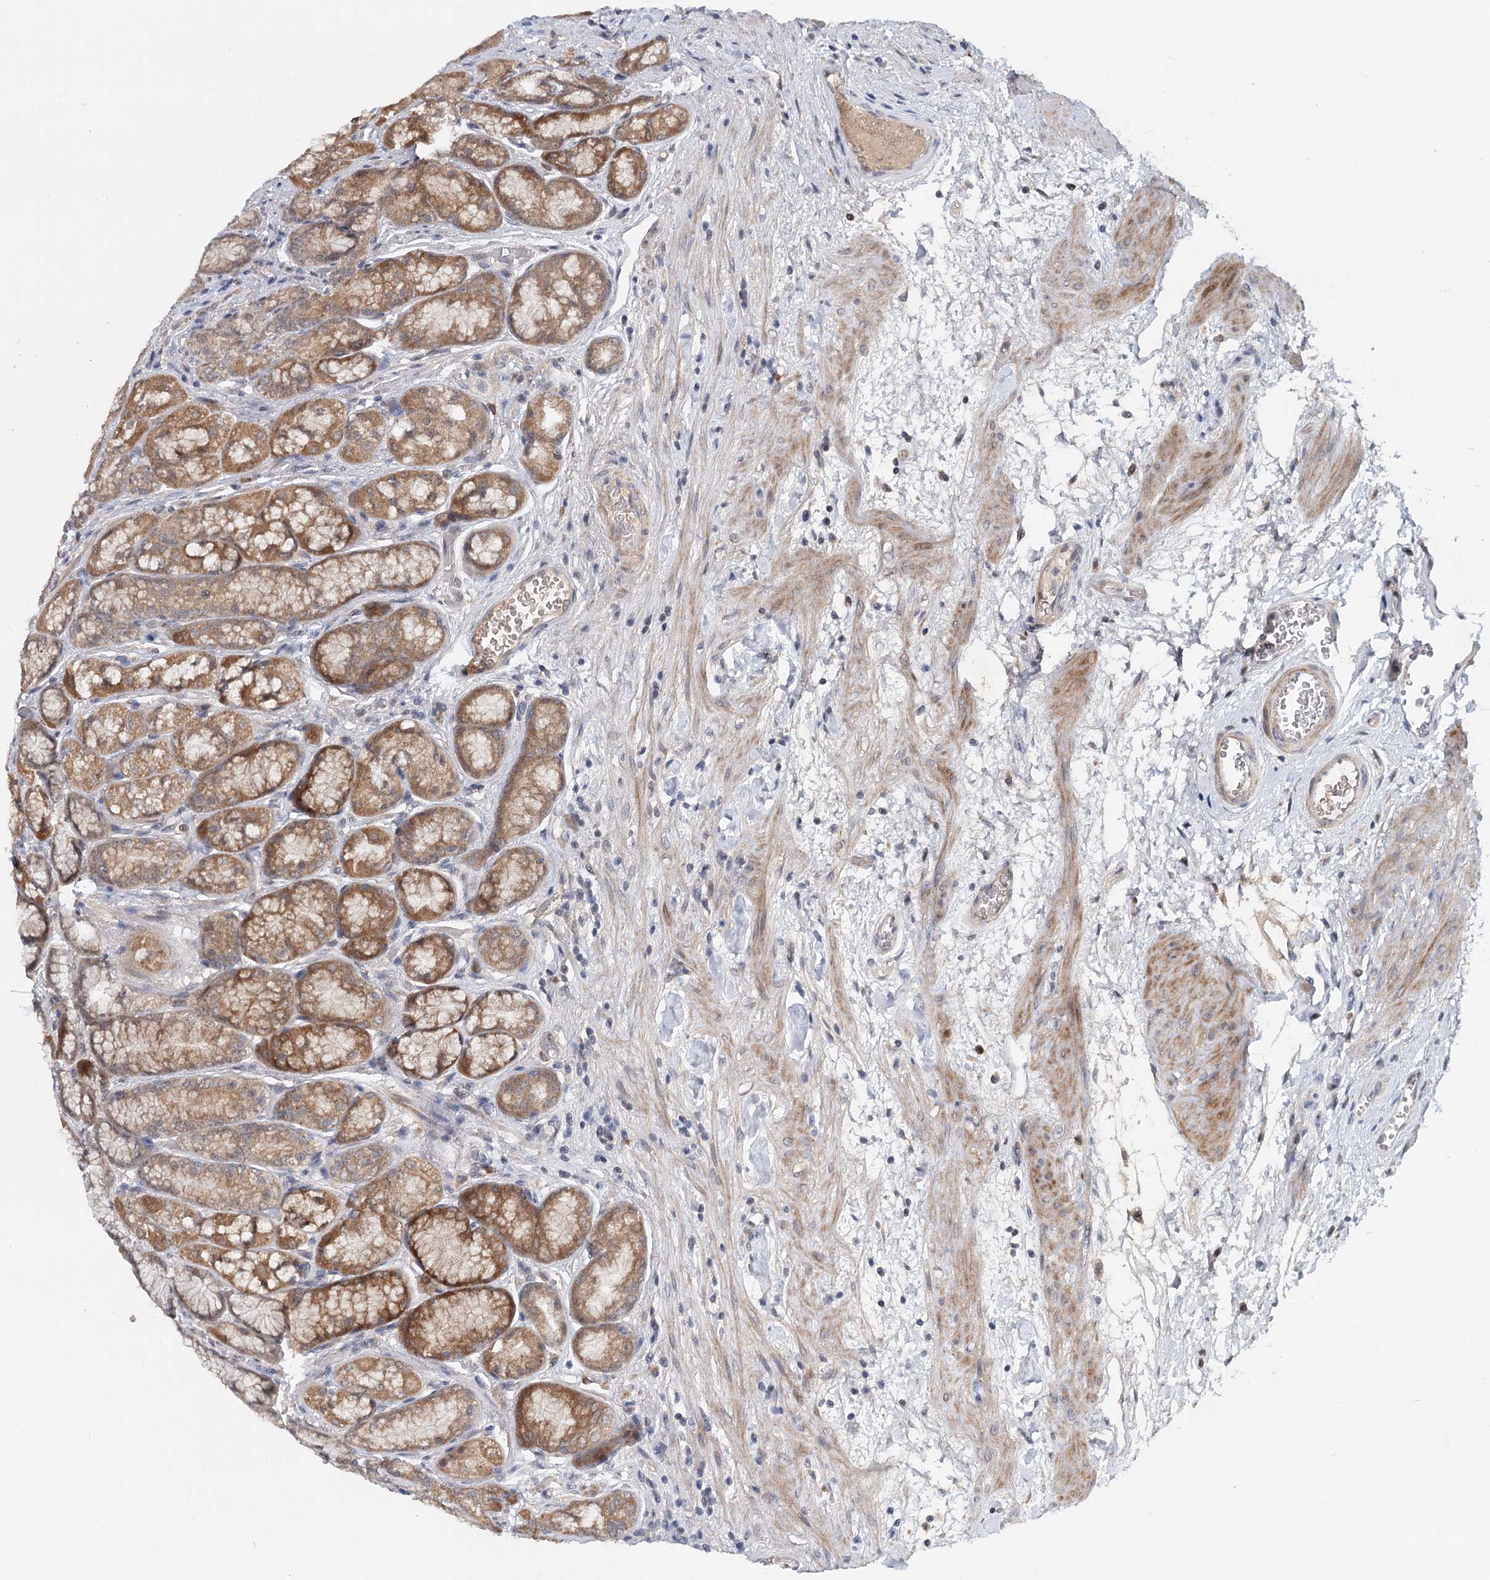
{"staining": {"intensity": "moderate", "quantity": "25%-75%", "location": "cytoplasmic/membranous,nuclear"}, "tissue": "stomach", "cell_type": "Glandular cells", "image_type": "normal", "snomed": [{"axis": "morphology", "description": "Normal tissue, NOS"}, {"axis": "morphology", "description": "Adenocarcinoma, NOS"}, {"axis": "morphology", "description": "Adenocarcinoma, High grade"}, {"axis": "topography", "description": "Stomach, upper"}, {"axis": "topography", "description": "Stomach"}], "caption": "IHC (DAB (3,3'-diaminobenzidine)) staining of benign stomach displays moderate cytoplasmic/membranous,nuclear protein staining in about 25%-75% of glandular cells.", "gene": "AP3B1", "patient": {"sex": "female", "age": 65}}